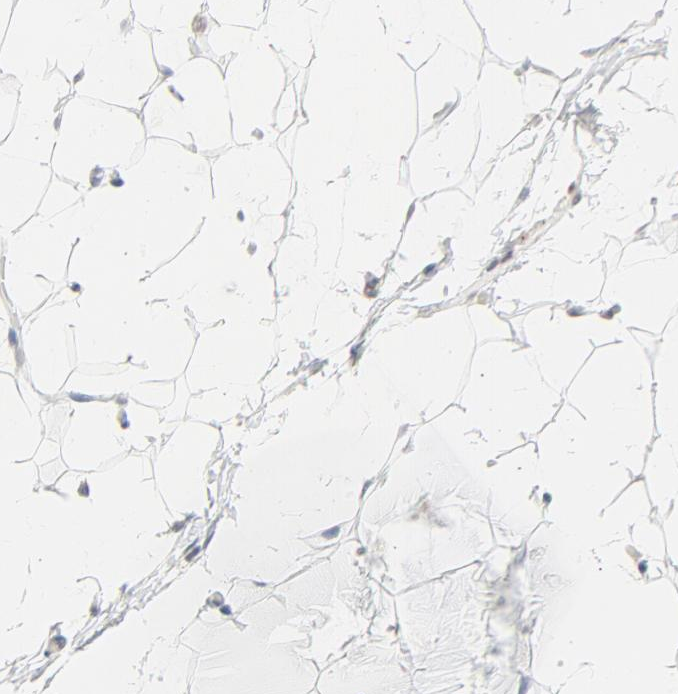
{"staining": {"intensity": "weak", "quantity": ">75%", "location": "nuclear"}, "tissue": "adipose tissue", "cell_type": "Adipocytes", "image_type": "normal", "snomed": [{"axis": "morphology", "description": "Normal tissue, NOS"}, {"axis": "topography", "description": "Soft tissue"}], "caption": "The histopathology image displays immunohistochemical staining of normal adipose tissue. There is weak nuclear staining is appreciated in approximately >75% of adipocytes.", "gene": "MAD1L1", "patient": {"sex": "male", "age": 26}}